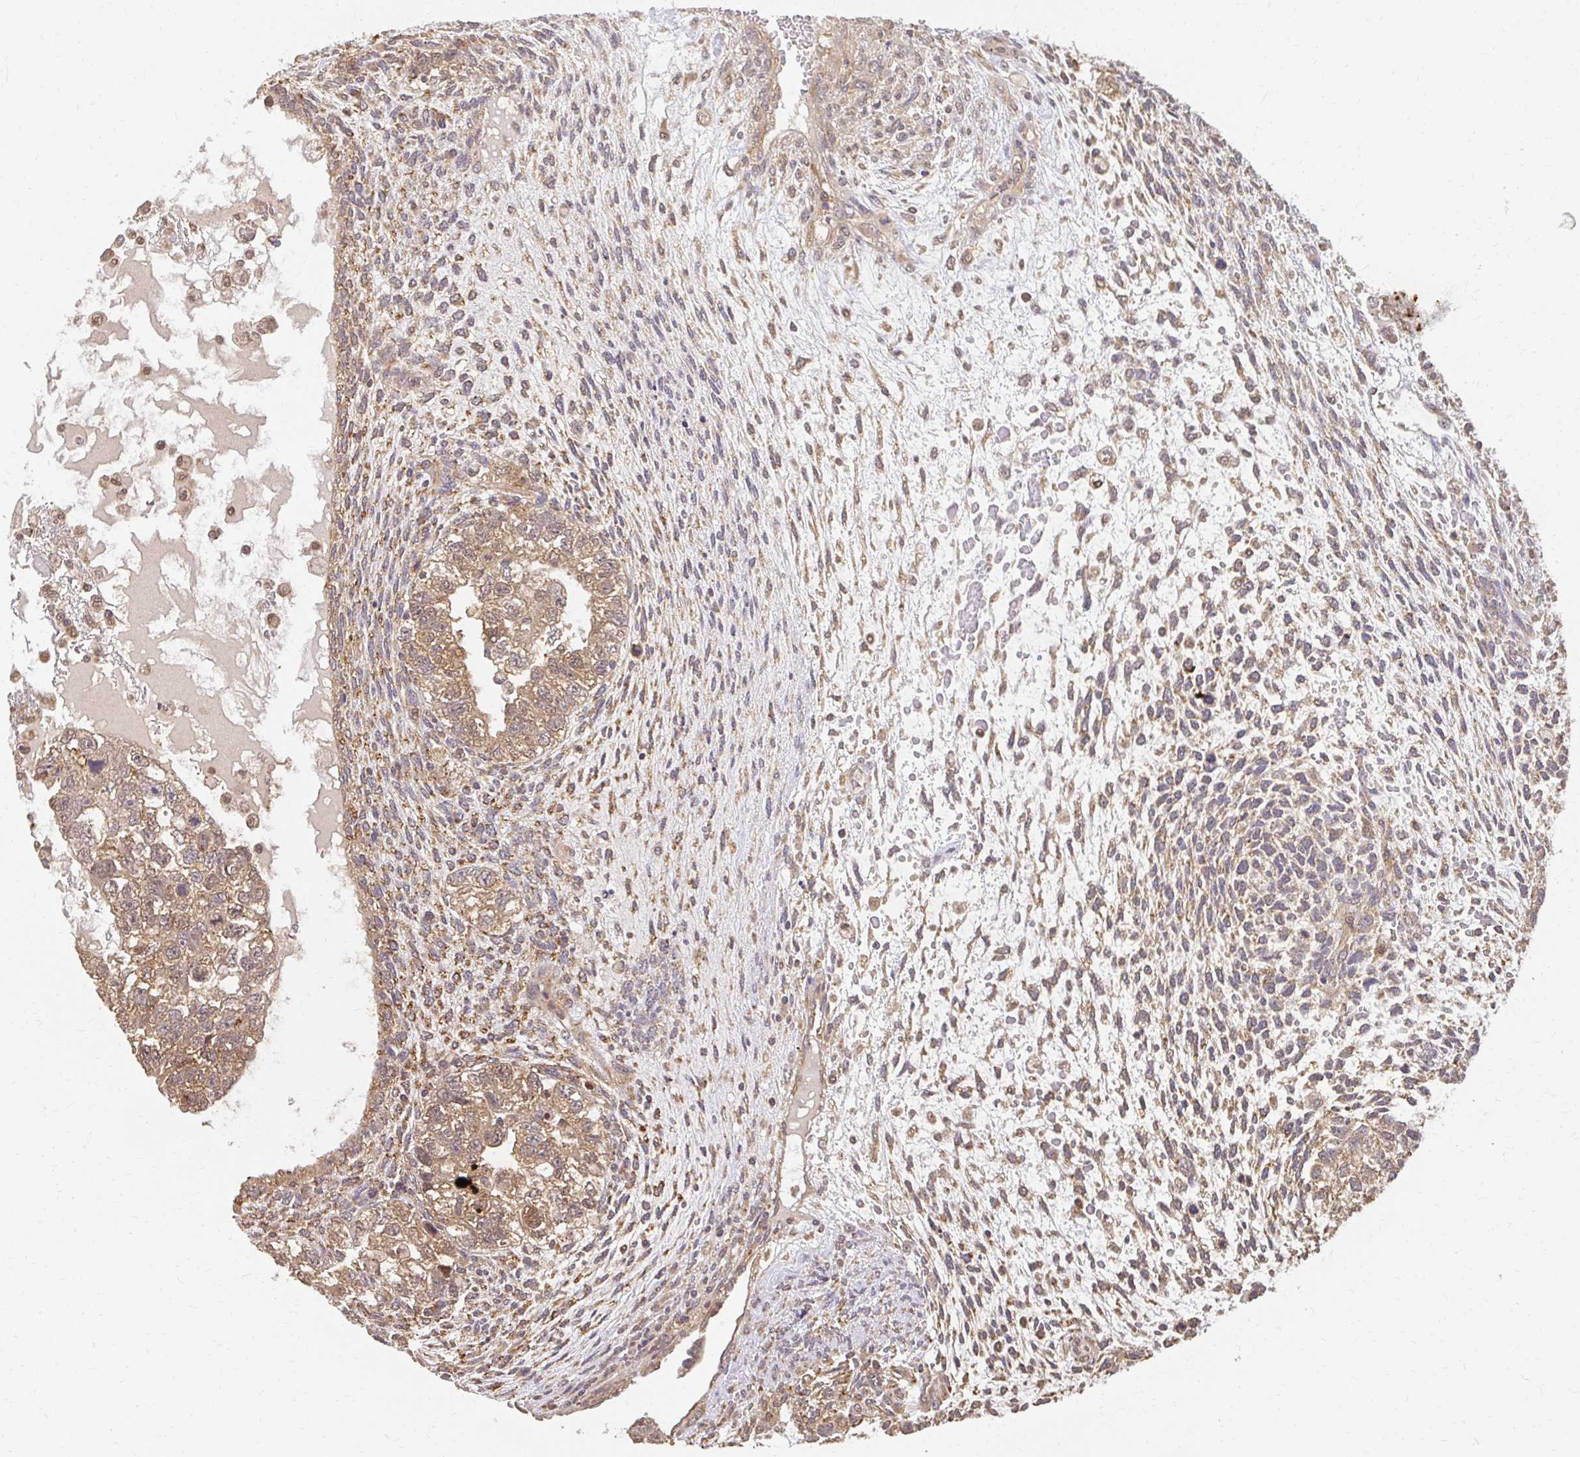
{"staining": {"intensity": "moderate", "quantity": ">75%", "location": "cytoplasmic/membranous"}, "tissue": "testis cancer", "cell_type": "Tumor cells", "image_type": "cancer", "snomed": [{"axis": "morphology", "description": "Normal tissue, NOS"}, {"axis": "morphology", "description": "Carcinoma, Embryonal, NOS"}, {"axis": "topography", "description": "Testis"}], "caption": "Immunohistochemical staining of human testis cancer (embryonal carcinoma) exhibits medium levels of moderate cytoplasmic/membranous staining in about >75% of tumor cells. (IHC, brightfield microscopy, high magnification).", "gene": "LARS2", "patient": {"sex": "male", "age": 36}}